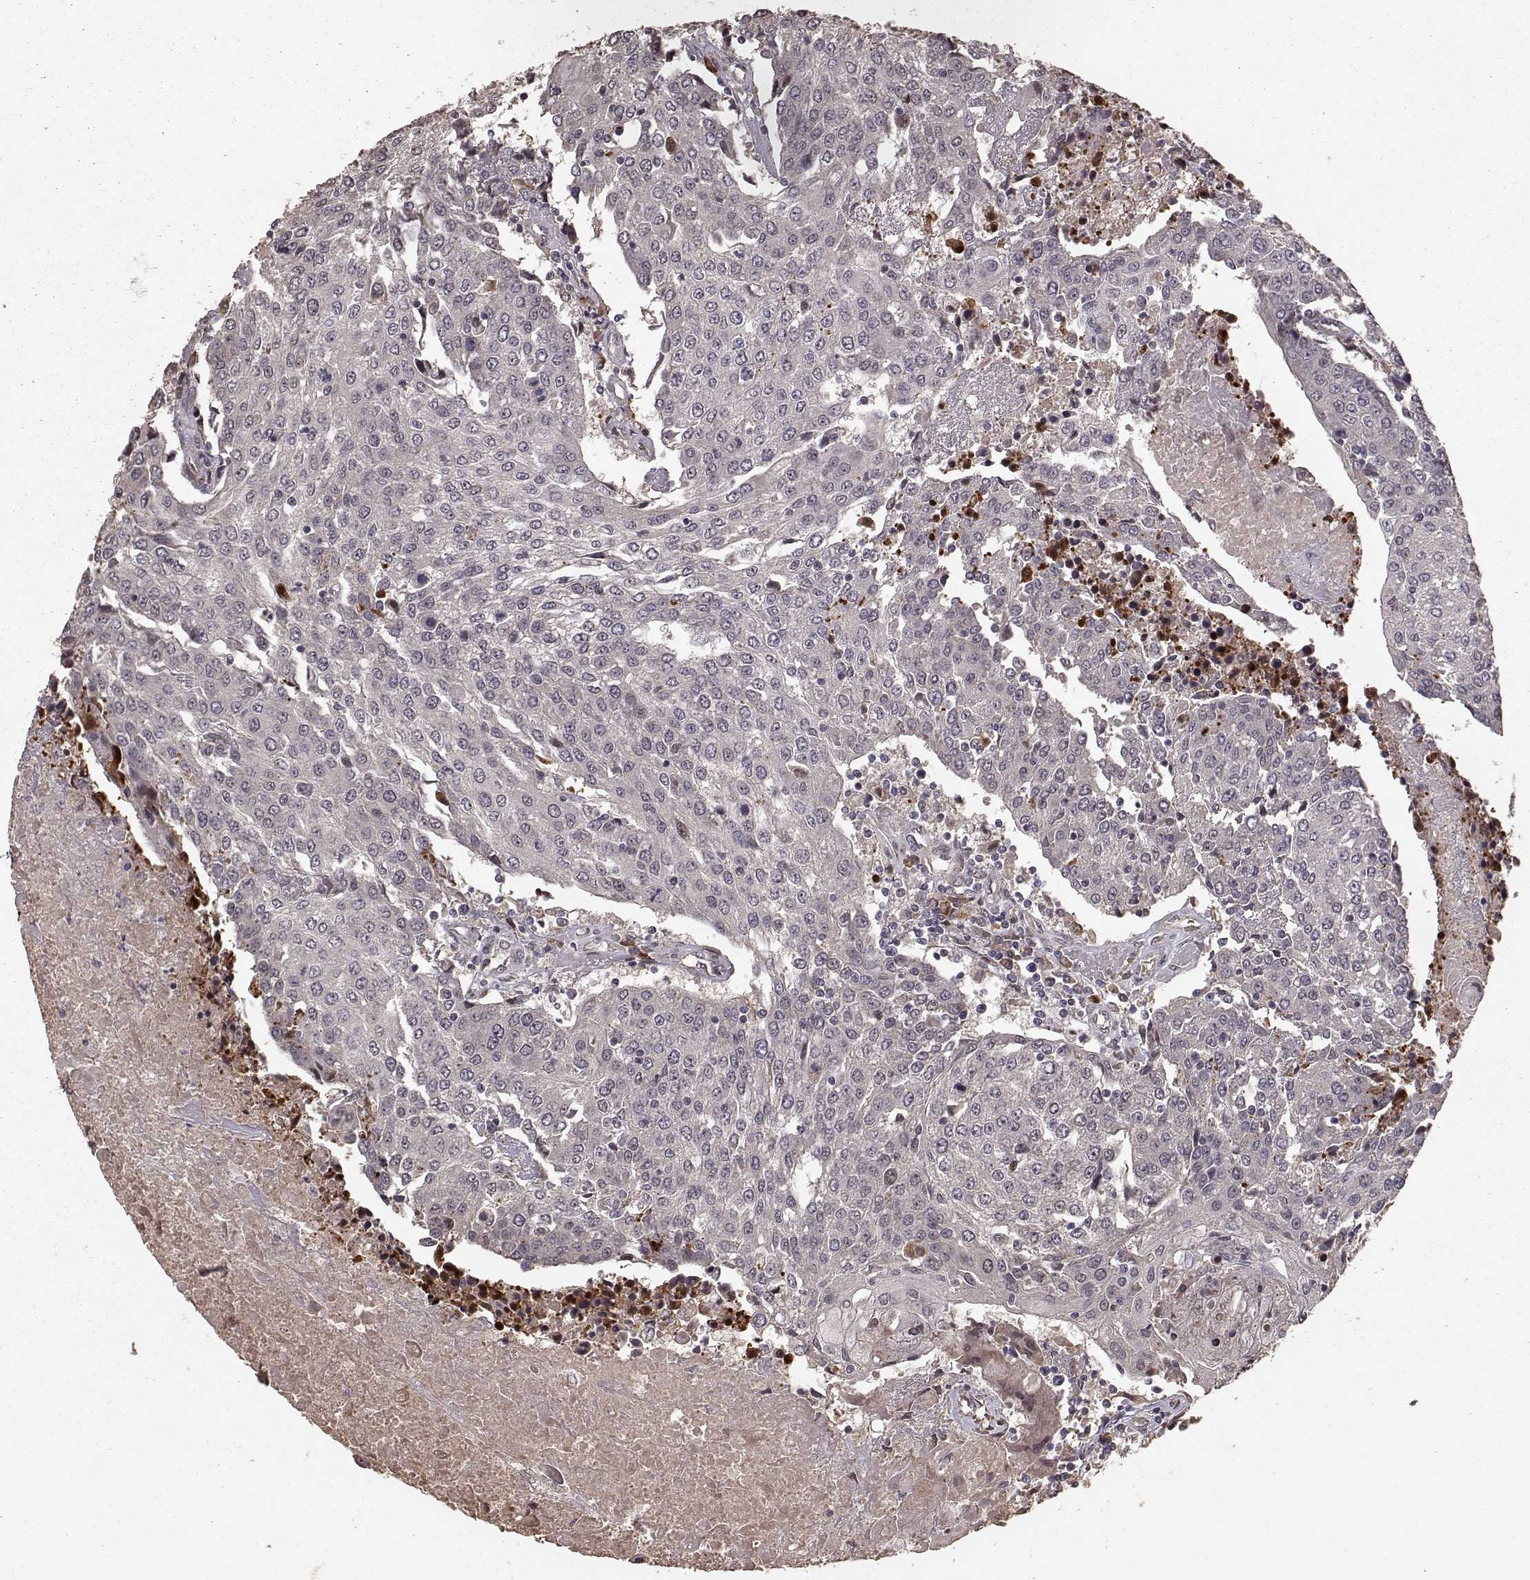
{"staining": {"intensity": "negative", "quantity": "none", "location": "none"}, "tissue": "urothelial cancer", "cell_type": "Tumor cells", "image_type": "cancer", "snomed": [{"axis": "morphology", "description": "Urothelial carcinoma, High grade"}, {"axis": "topography", "description": "Urinary bladder"}], "caption": "Protein analysis of urothelial cancer shows no significant positivity in tumor cells.", "gene": "USP15", "patient": {"sex": "female", "age": 85}}